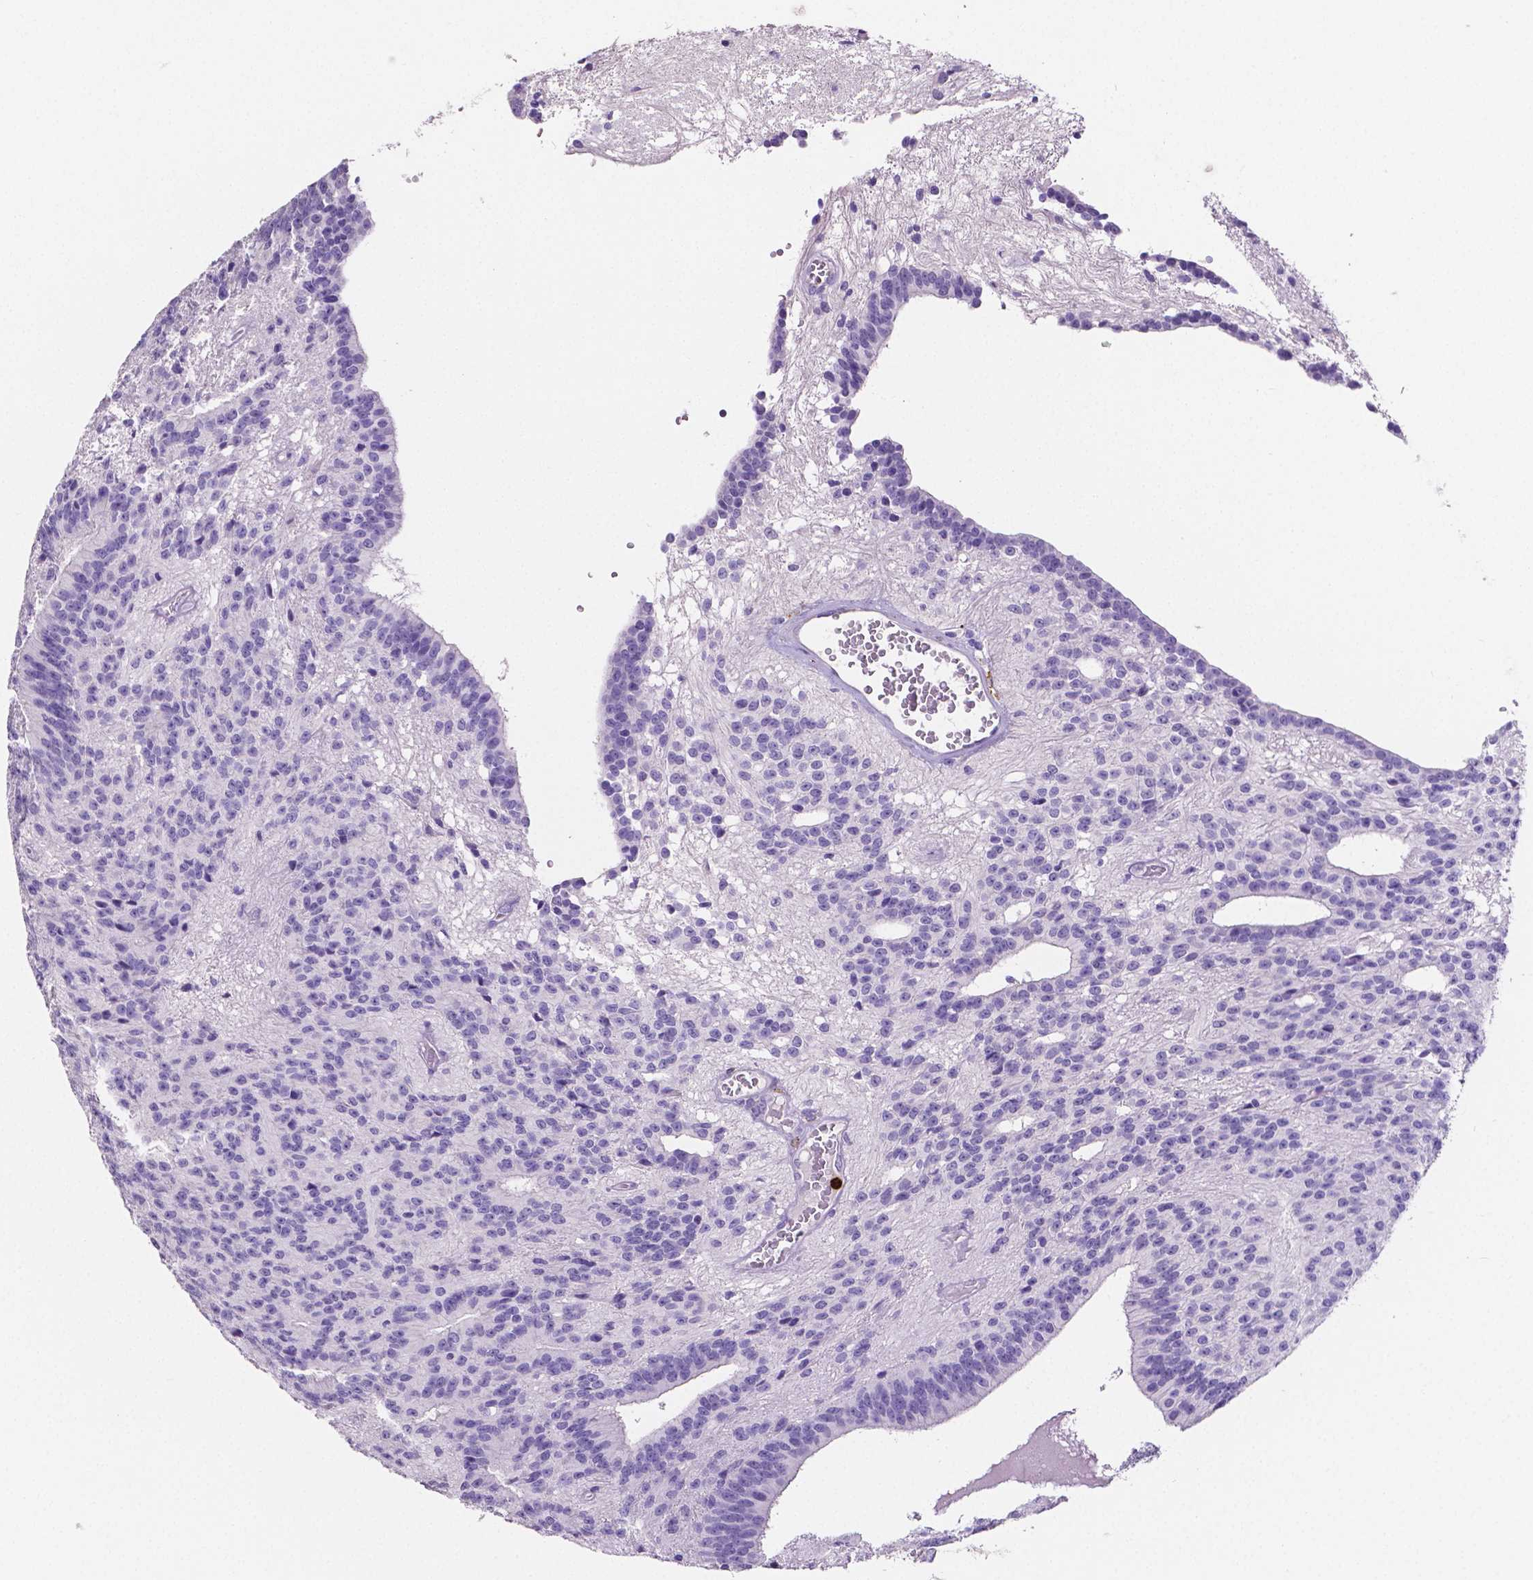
{"staining": {"intensity": "negative", "quantity": "none", "location": "none"}, "tissue": "glioma", "cell_type": "Tumor cells", "image_type": "cancer", "snomed": [{"axis": "morphology", "description": "Glioma, malignant, Low grade"}, {"axis": "topography", "description": "Brain"}], "caption": "This is an immunohistochemistry (IHC) micrograph of glioma. There is no expression in tumor cells.", "gene": "MMP9", "patient": {"sex": "male", "age": 31}}